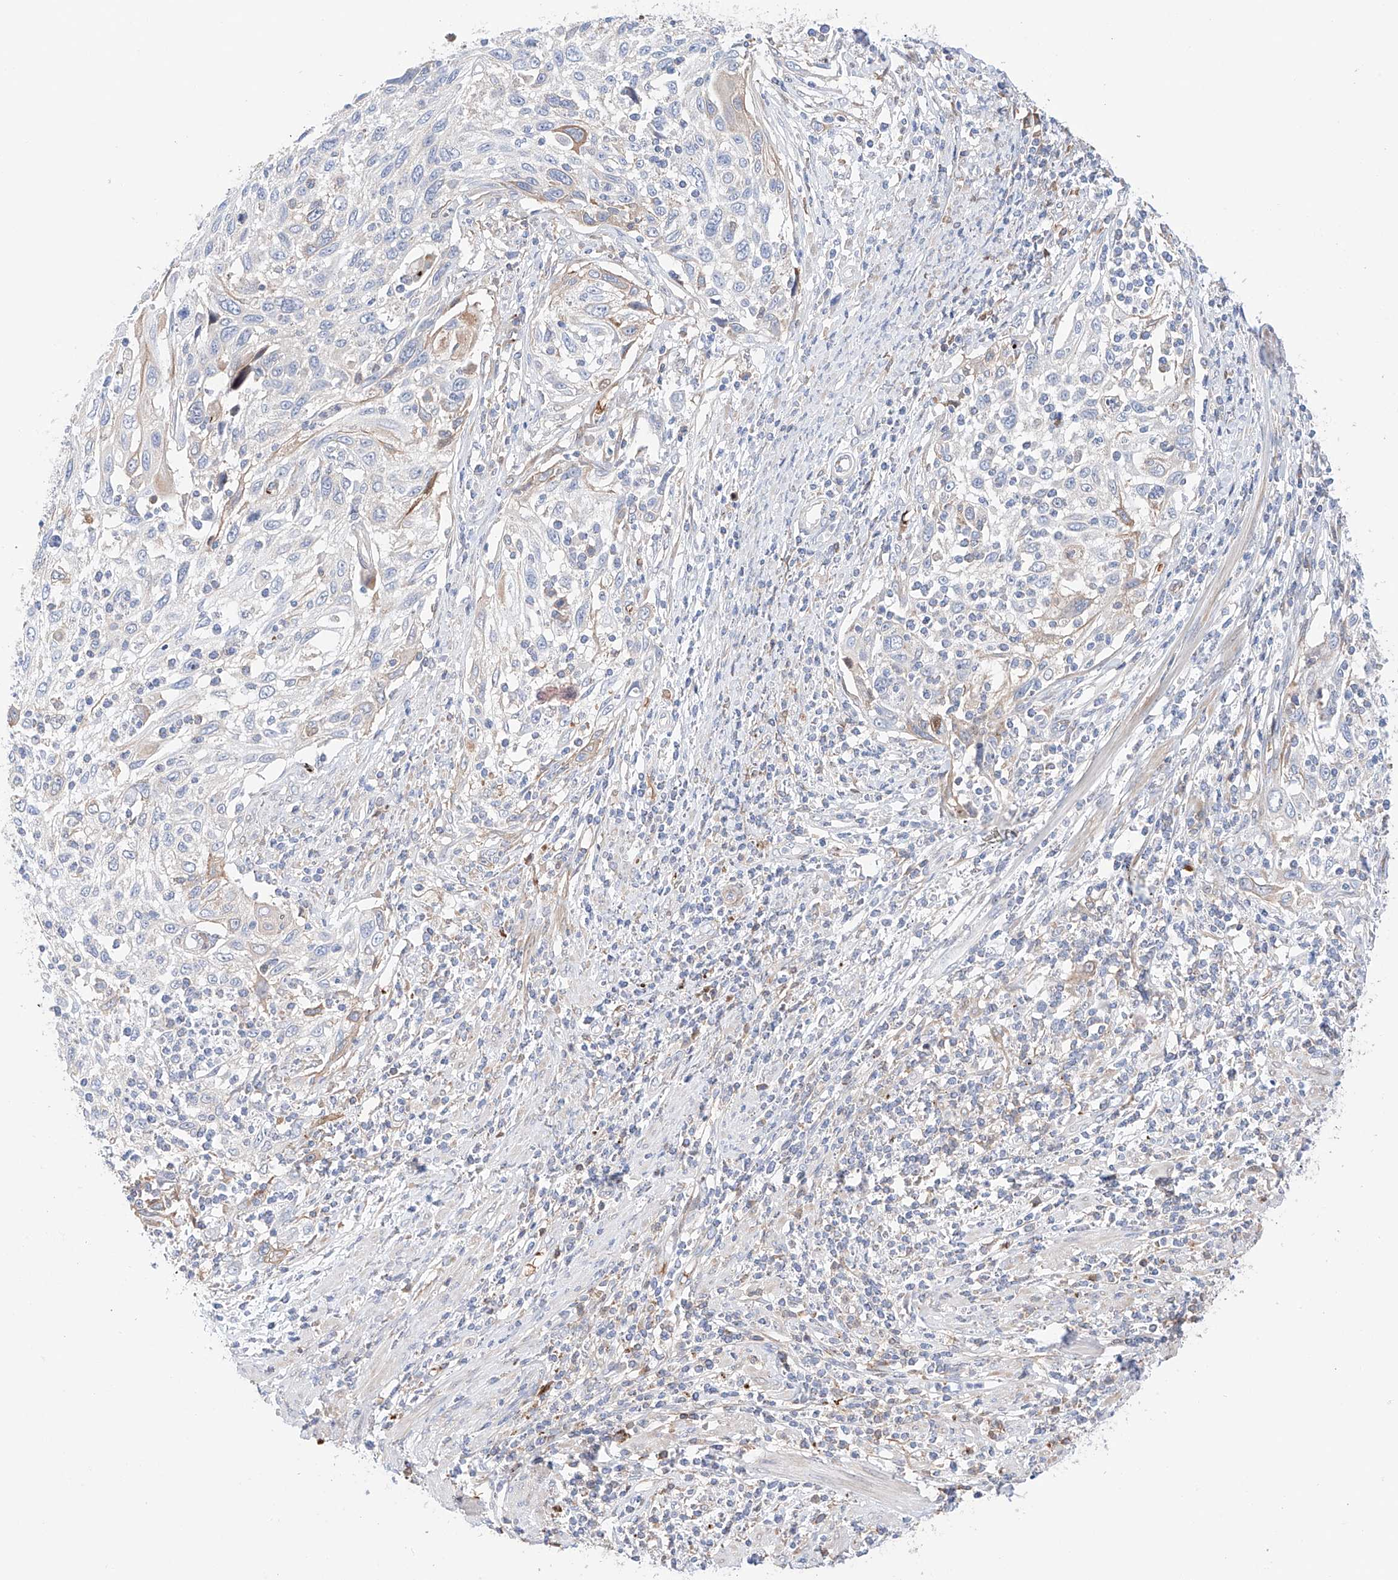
{"staining": {"intensity": "negative", "quantity": "none", "location": "none"}, "tissue": "cervical cancer", "cell_type": "Tumor cells", "image_type": "cancer", "snomed": [{"axis": "morphology", "description": "Squamous cell carcinoma, NOS"}, {"axis": "topography", "description": "Cervix"}], "caption": "This is a photomicrograph of immunohistochemistry (IHC) staining of cervical cancer (squamous cell carcinoma), which shows no positivity in tumor cells.", "gene": "PGGT1B", "patient": {"sex": "female", "age": 70}}